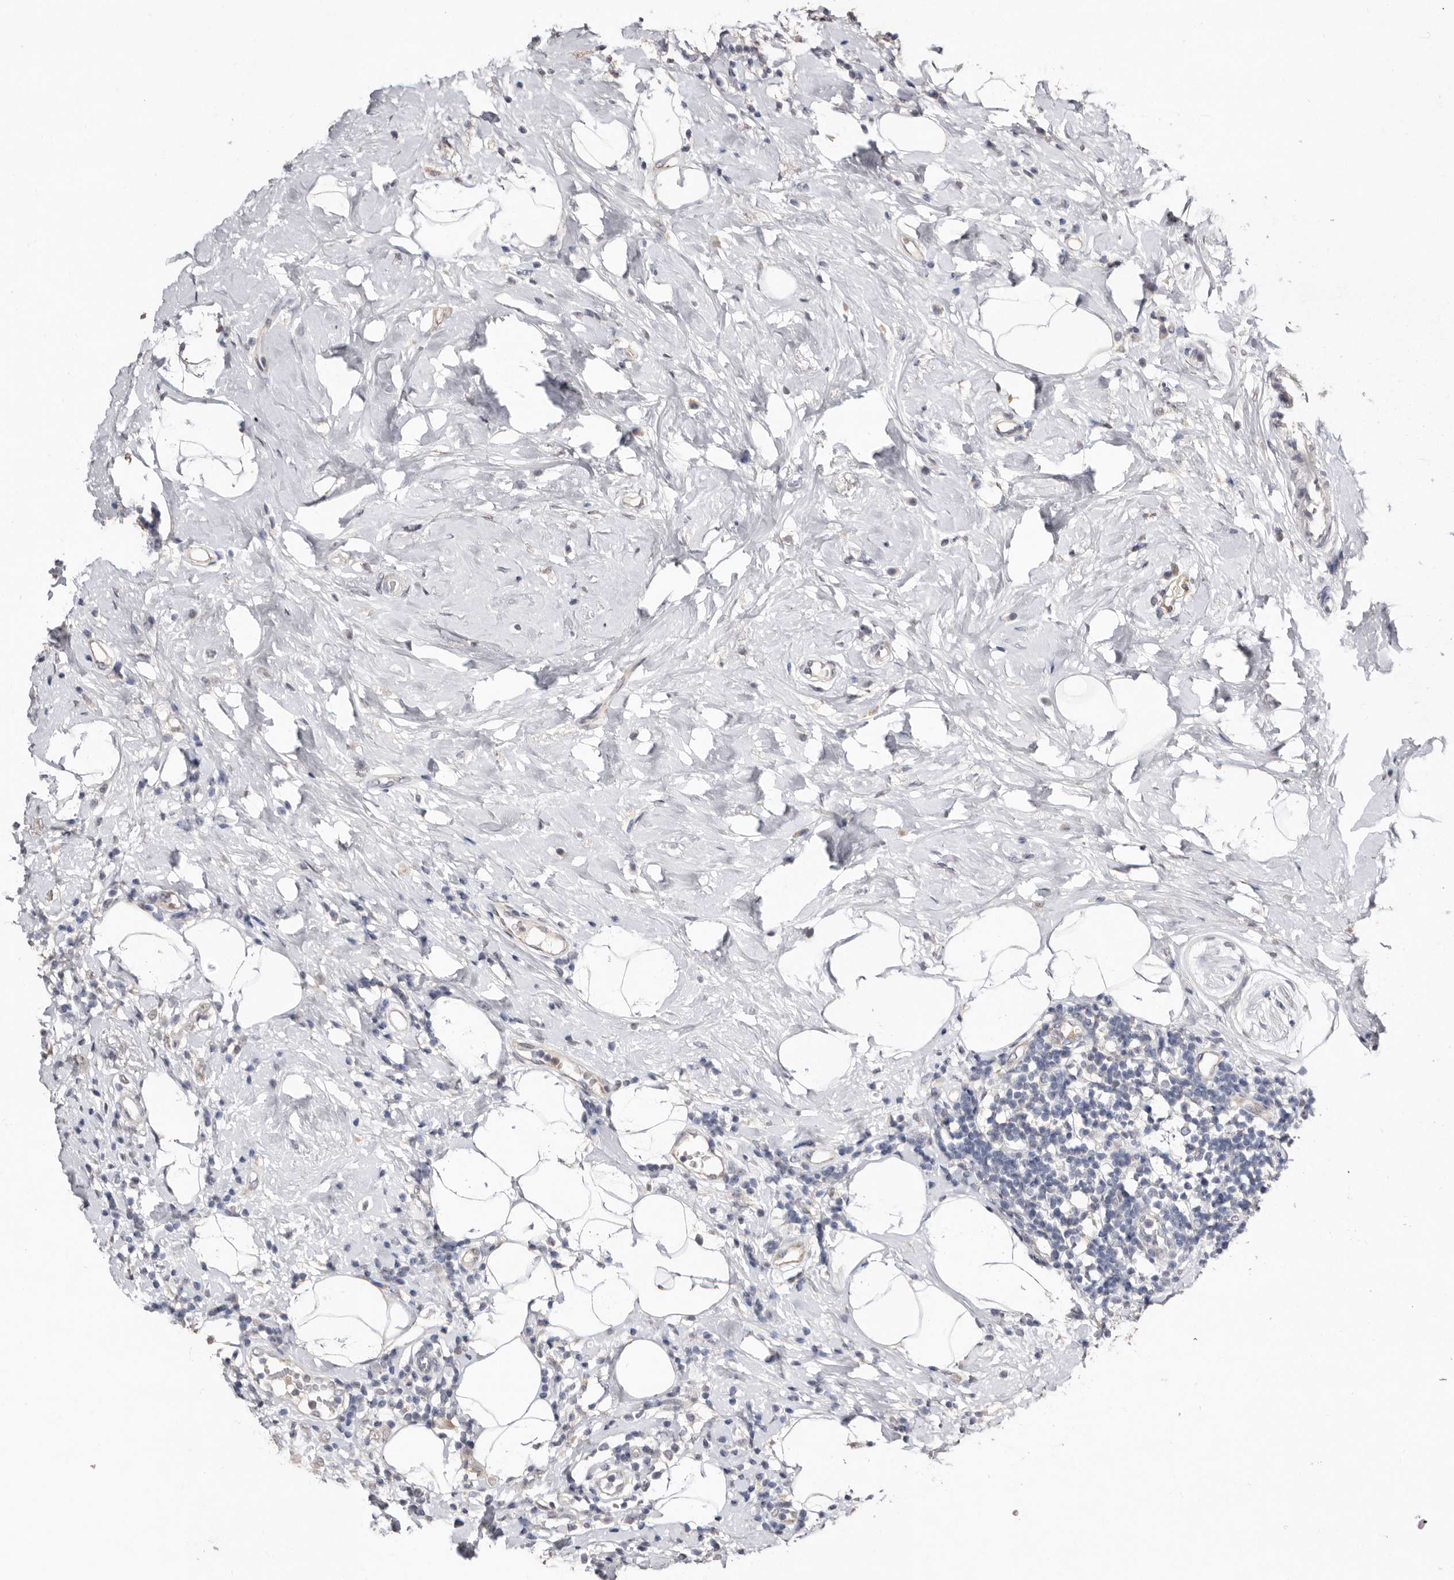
{"staining": {"intensity": "negative", "quantity": "none", "location": "none"}, "tissue": "breast cancer", "cell_type": "Tumor cells", "image_type": "cancer", "snomed": [{"axis": "morphology", "description": "Lobular carcinoma"}, {"axis": "topography", "description": "Breast"}], "caption": "Immunohistochemical staining of breast lobular carcinoma displays no significant staining in tumor cells.", "gene": "SULT1E1", "patient": {"sex": "female", "age": 47}}